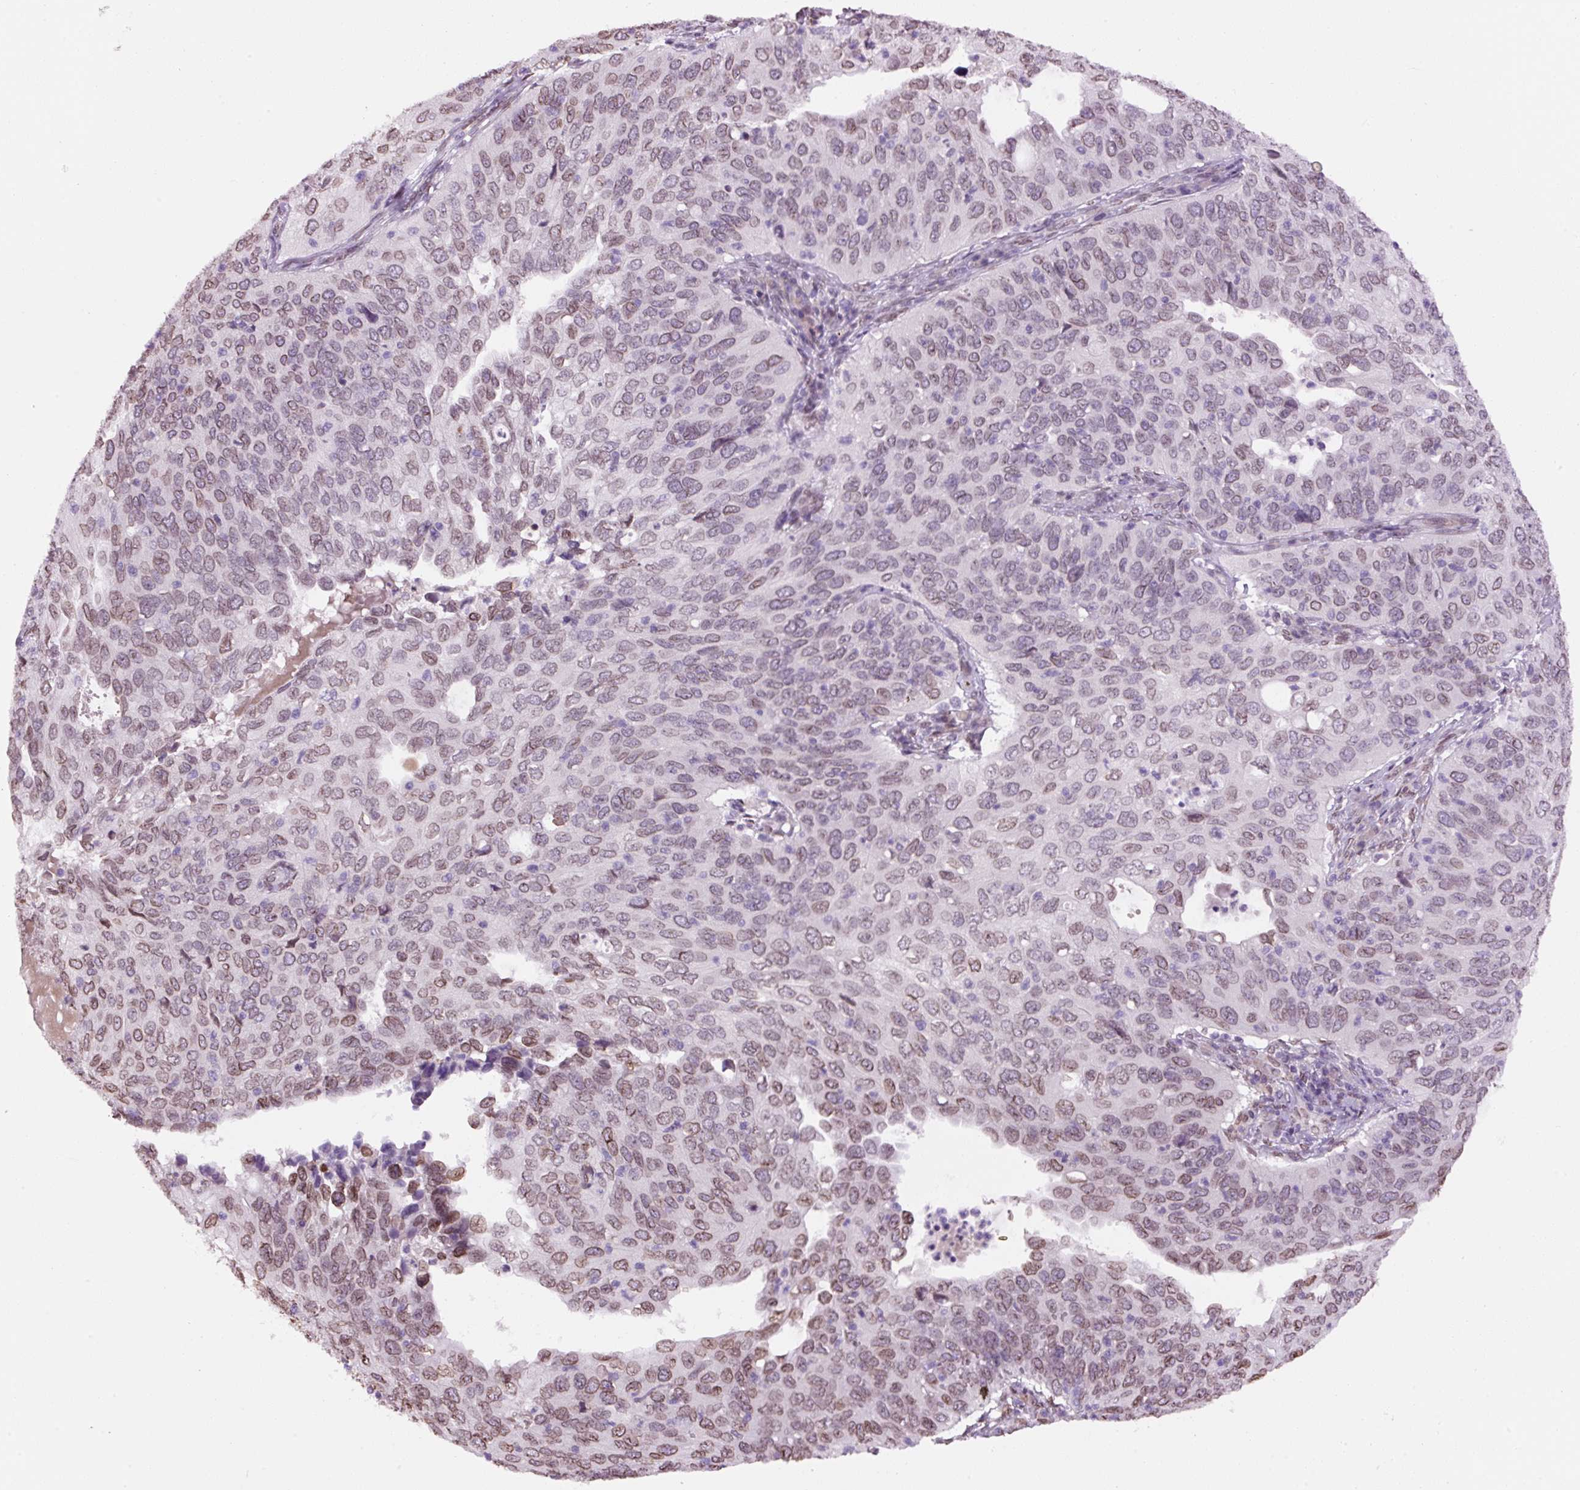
{"staining": {"intensity": "moderate", "quantity": "25%-75%", "location": "cytoplasmic/membranous,nuclear"}, "tissue": "cervical cancer", "cell_type": "Tumor cells", "image_type": "cancer", "snomed": [{"axis": "morphology", "description": "Squamous cell carcinoma, NOS"}, {"axis": "topography", "description": "Cervix"}], "caption": "Immunohistochemical staining of human squamous cell carcinoma (cervical) shows medium levels of moderate cytoplasmic/membranous and nuclear staining in approximately 25%-75% of tumor cells.", "gene": "ZNF224", "patient": {"sex": "female", "age": 36}}